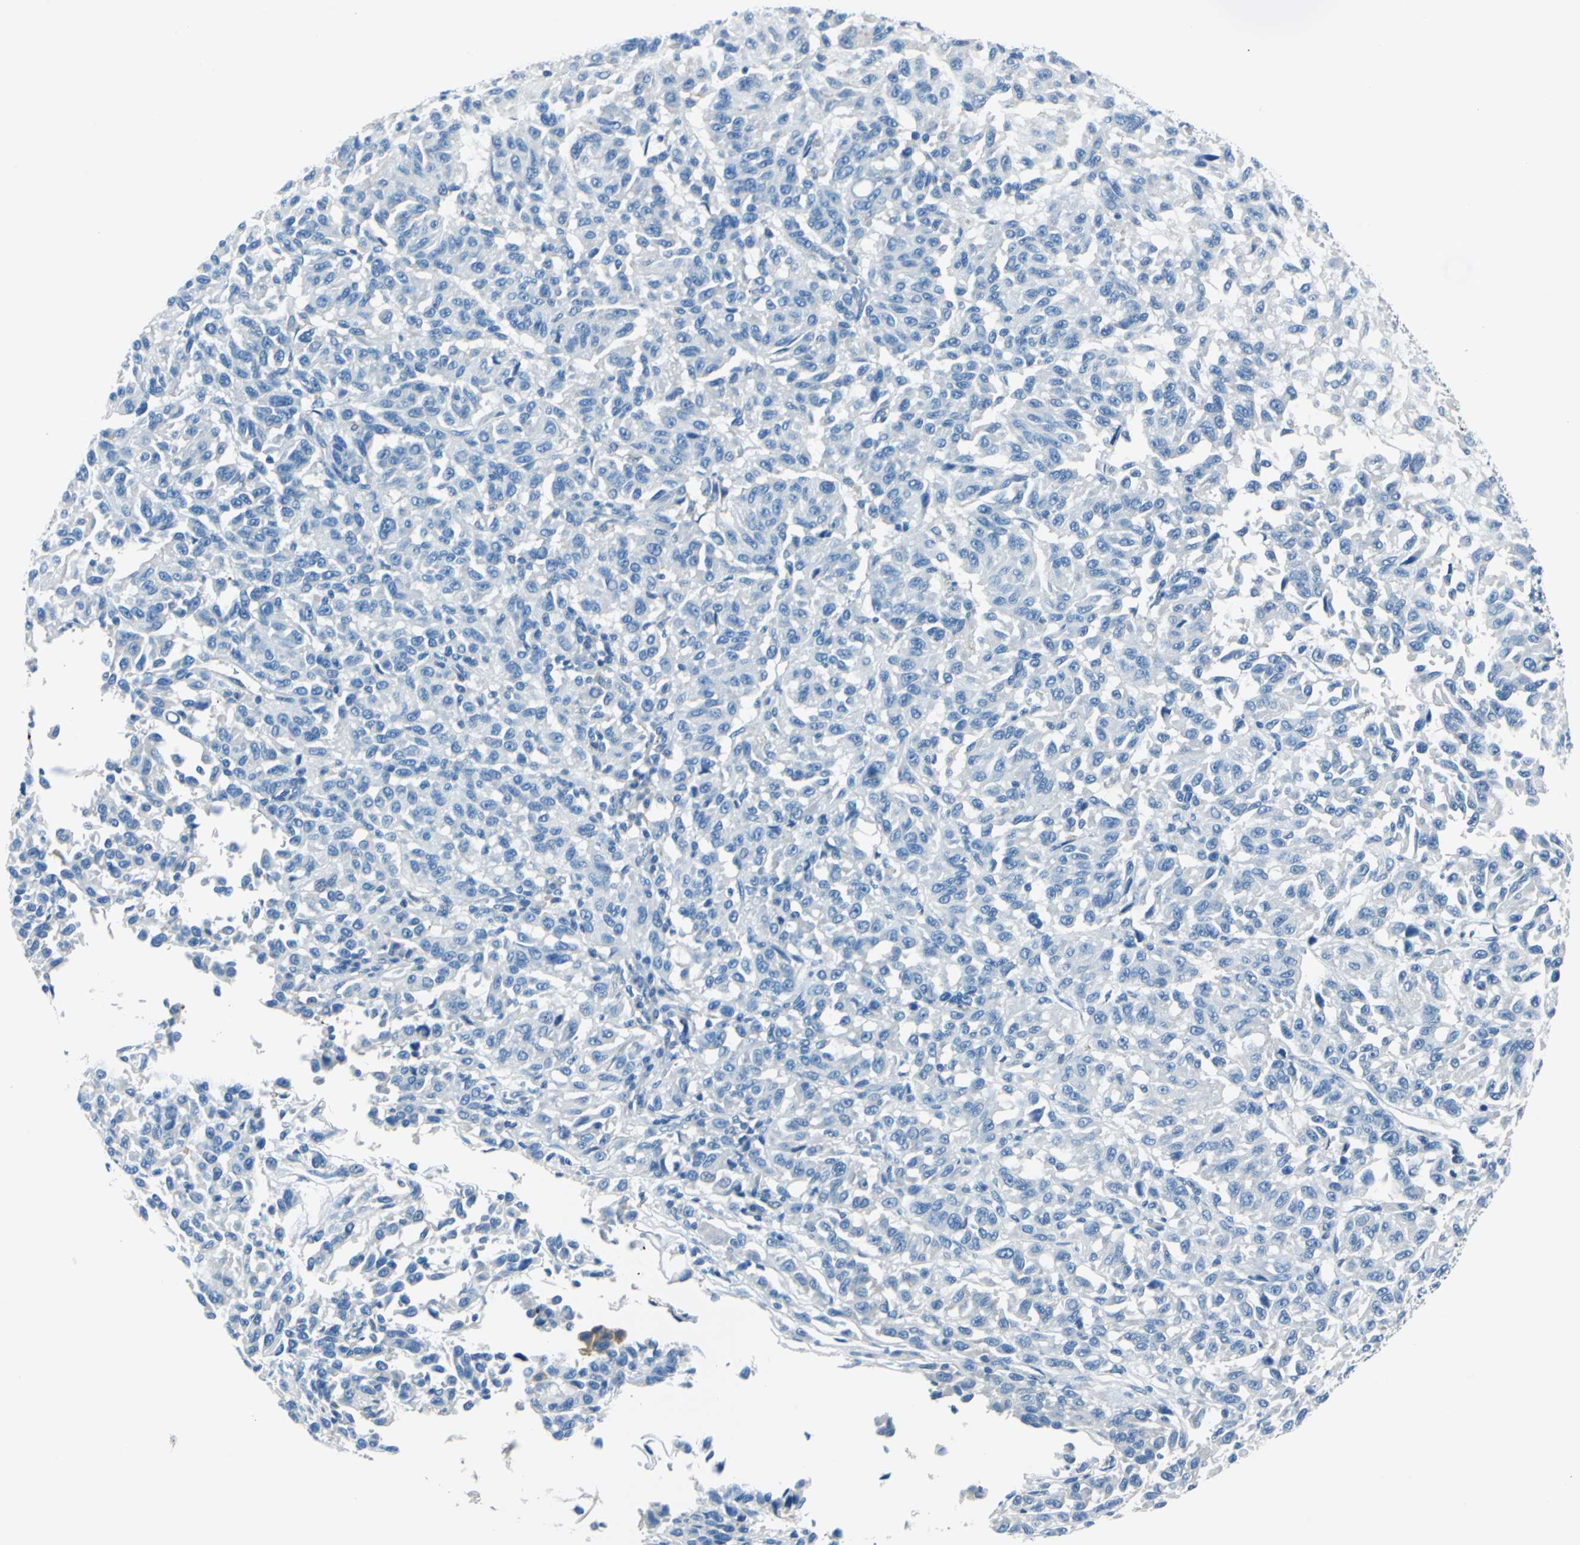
{"staining": {"intensity": "negative", "quantity": "none", "location": "none"}, "tissue": "melanoma", "cell_type": "Tumor cells", "image_type": "cancer", "snomed": [{"axis": "morphology", "description": "Malignant melanoma, Metastatic site"}, {"axis": "topography", "description": "Lung"}], "caption": "There is no significant positivity in tumor cells of malignant melanoma (metastatic site).", "gene": "ALB", "patient": {"sex": "male", "age": 64}}